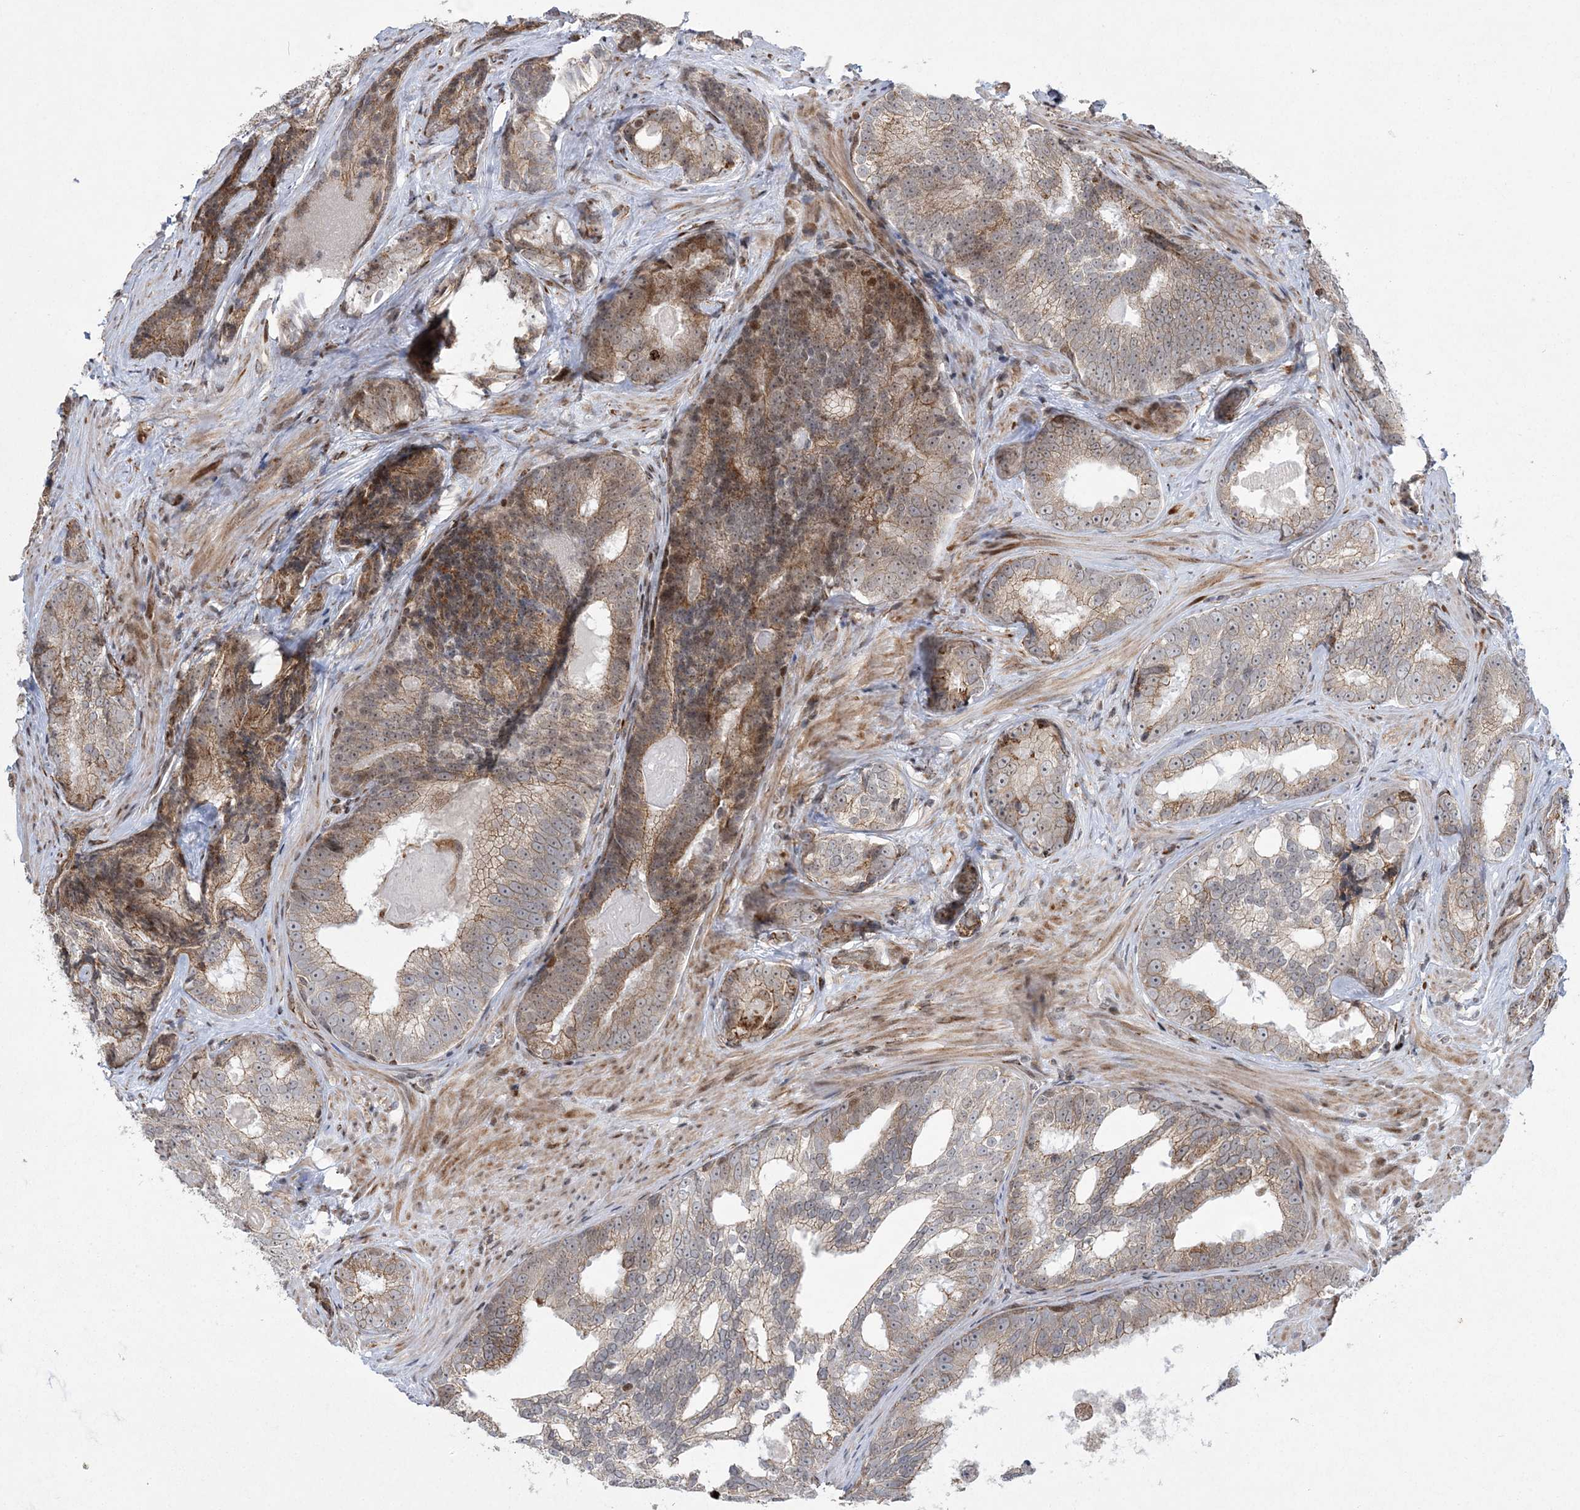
{"staining": {"intensity": "weak", "quantity": ">75%", "location": "cytoplasmic/membranous"}, "tissue": "prostate cancer", "cell_type": "Tumor cells", "image_type": "cancer", "snomed": [{"axis": "morphology", "description": "Adenocarcinoma, High grade"}, {"axis": "topography", "description": "Prostate"}], "caption": "DAB (3,3'-diaminobenzidine) immunohistochemical staining of human prostate cancer (high-grade adenocarcinoma) exhibits weak cytoplasmic/membranous protein positivity in about >75% of tumor cells.", "gene": "EFCAB12", "patient": {"sex": "male", "age": 66}}